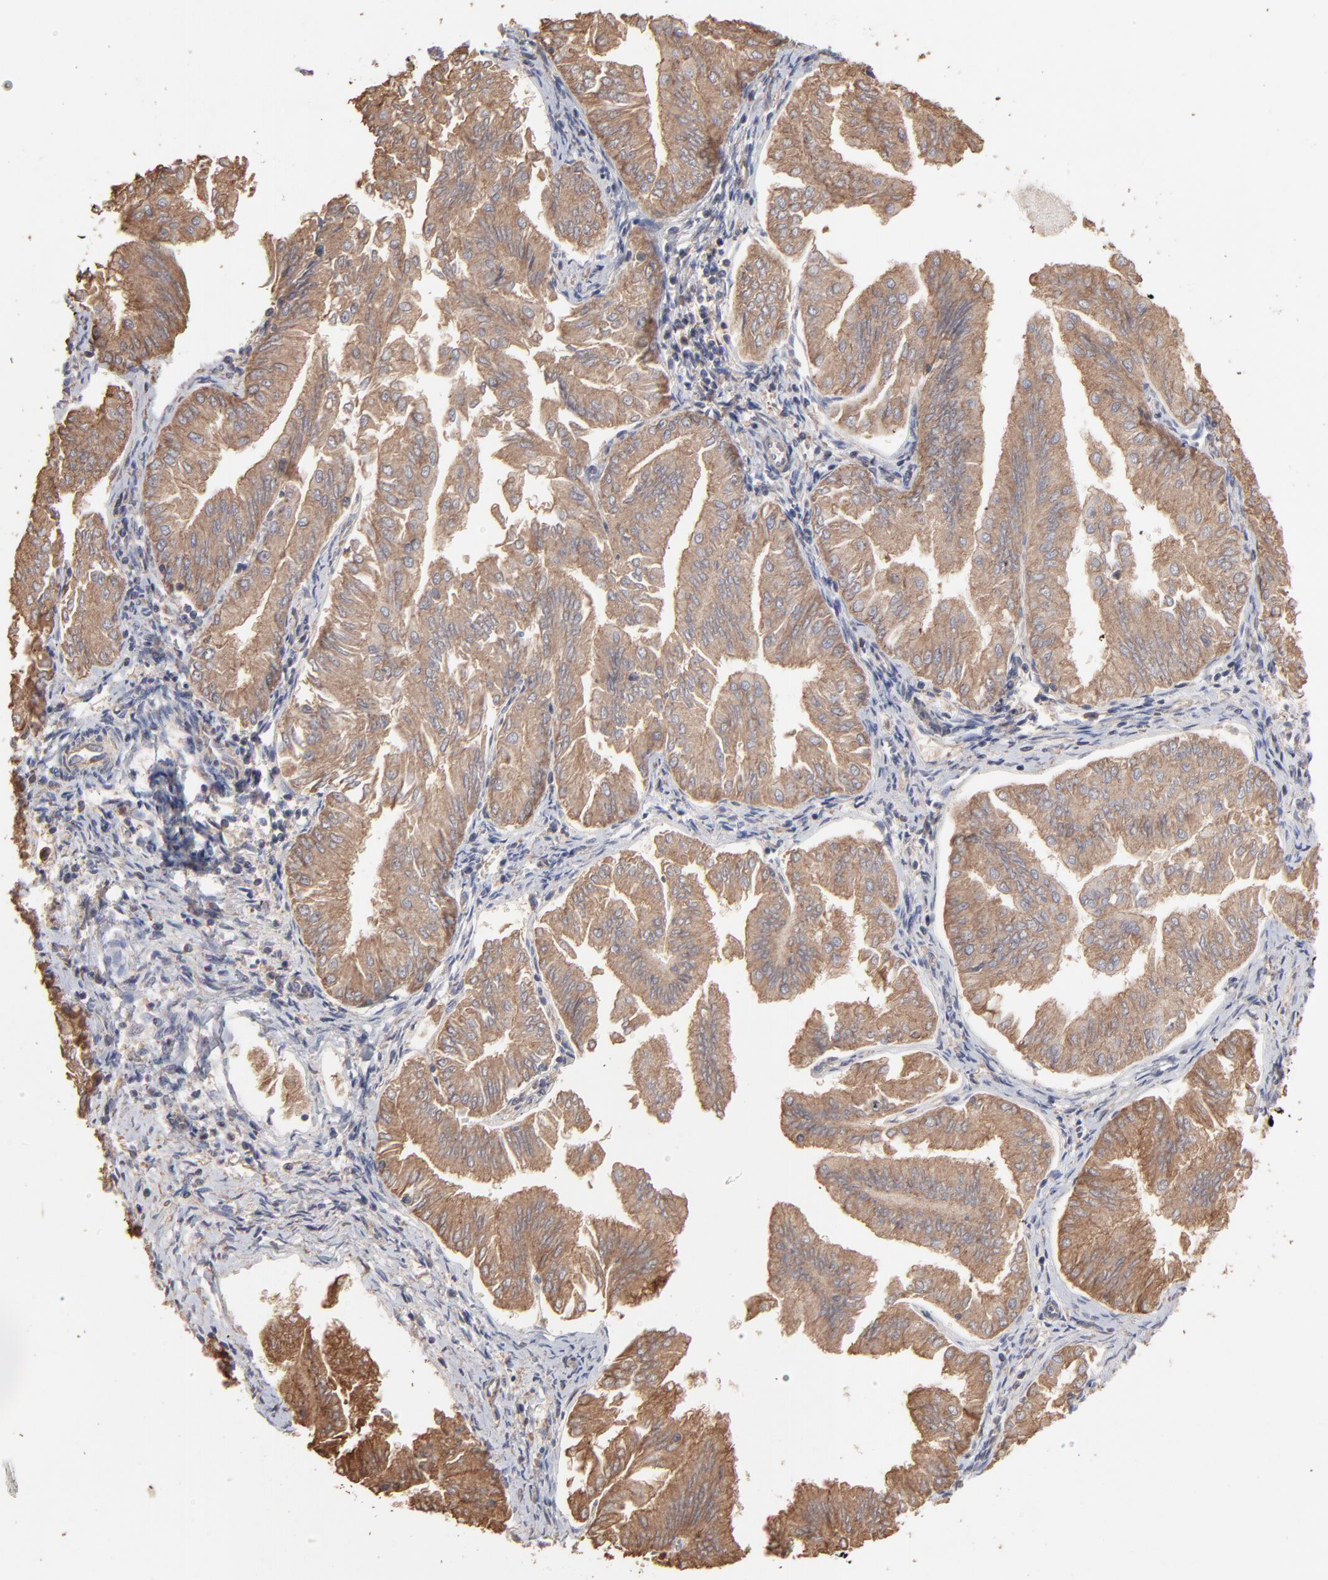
{"staining": {"intensity": "moderate", "quantity": ">75%", "location": "cytoplasmic/membranous"}, "tissue": "endometrial cancer", "cell_type": "Tumor cells", "image_type": "cancer", "snomed": [{"axis": "morphology", "description": "Adenocarcinoma, NOS"}, {"axis": "topography", "description": "Endometrium"}], "caption": "Protein staining of endometrial cancer tissue reveals moderate cytoplasmic/membranous expression in approximately >75% of tumor cells. (Stains: DAB (3,3'-diaminobenzidine) in brown, nuclei in blue, Microscopy: brightfield microscopy at high magnification).", "gene": "TANGO2", "patient": {"sex": "female", "age": 53}}